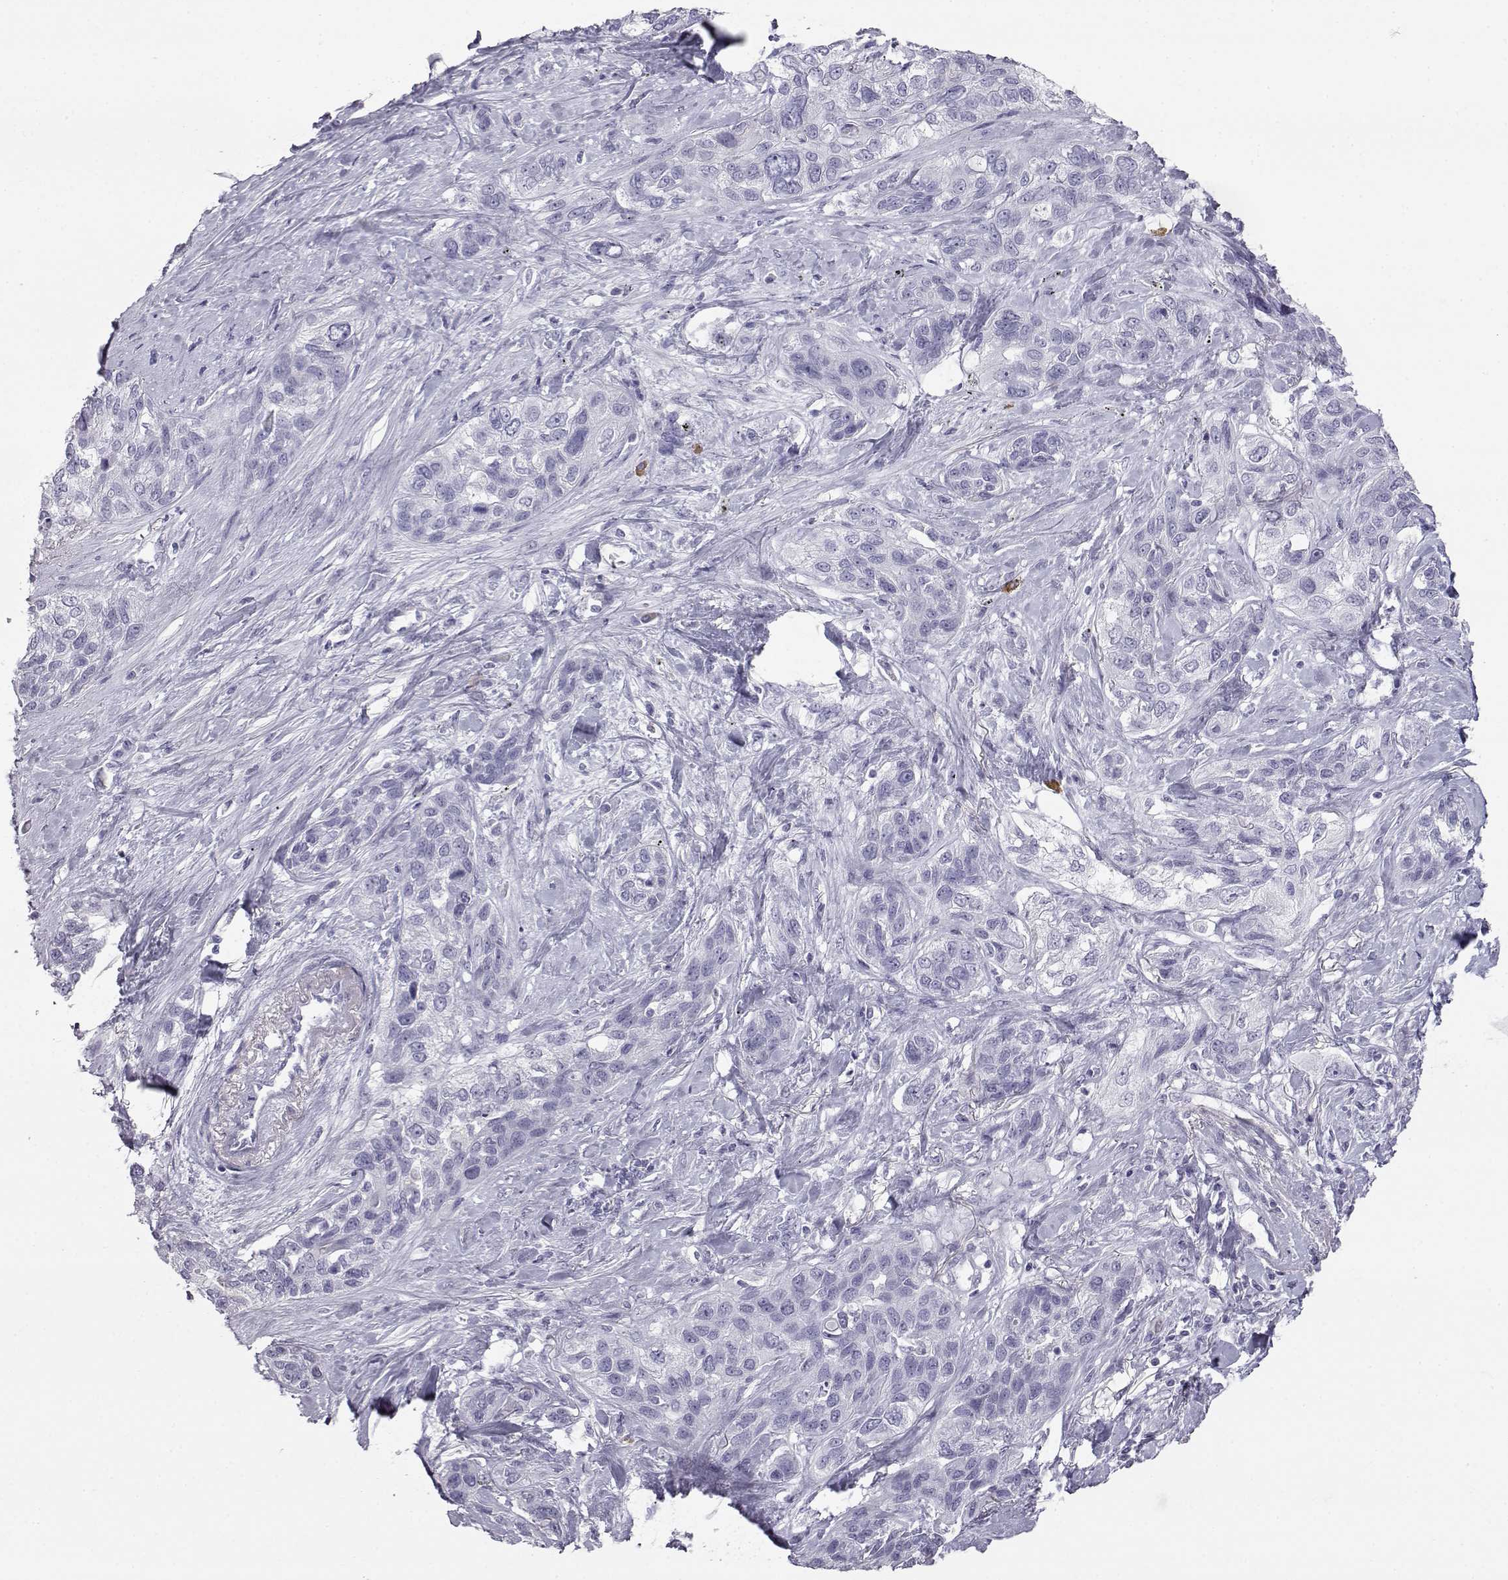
{"staining": {"intensity": "negative", "quantity": "none", "location": "none"}, "tissue": "lung cancer", "cell_type": "Tumor cells", "image_type": "cancer", "snomed": [{"axis": "morphology", "description": "Squamous cell carcinoma, NOS"}, {"axis": "topography", "description": "Lung"}], "caption": "A high-resolution photomicrograph shows IHC staining of lung squamous cell carcinoma, which demonstrates no significant expression in tumor cells.", "gene": "ITLN2", "patient": {"sex": "female", "age": 70}}